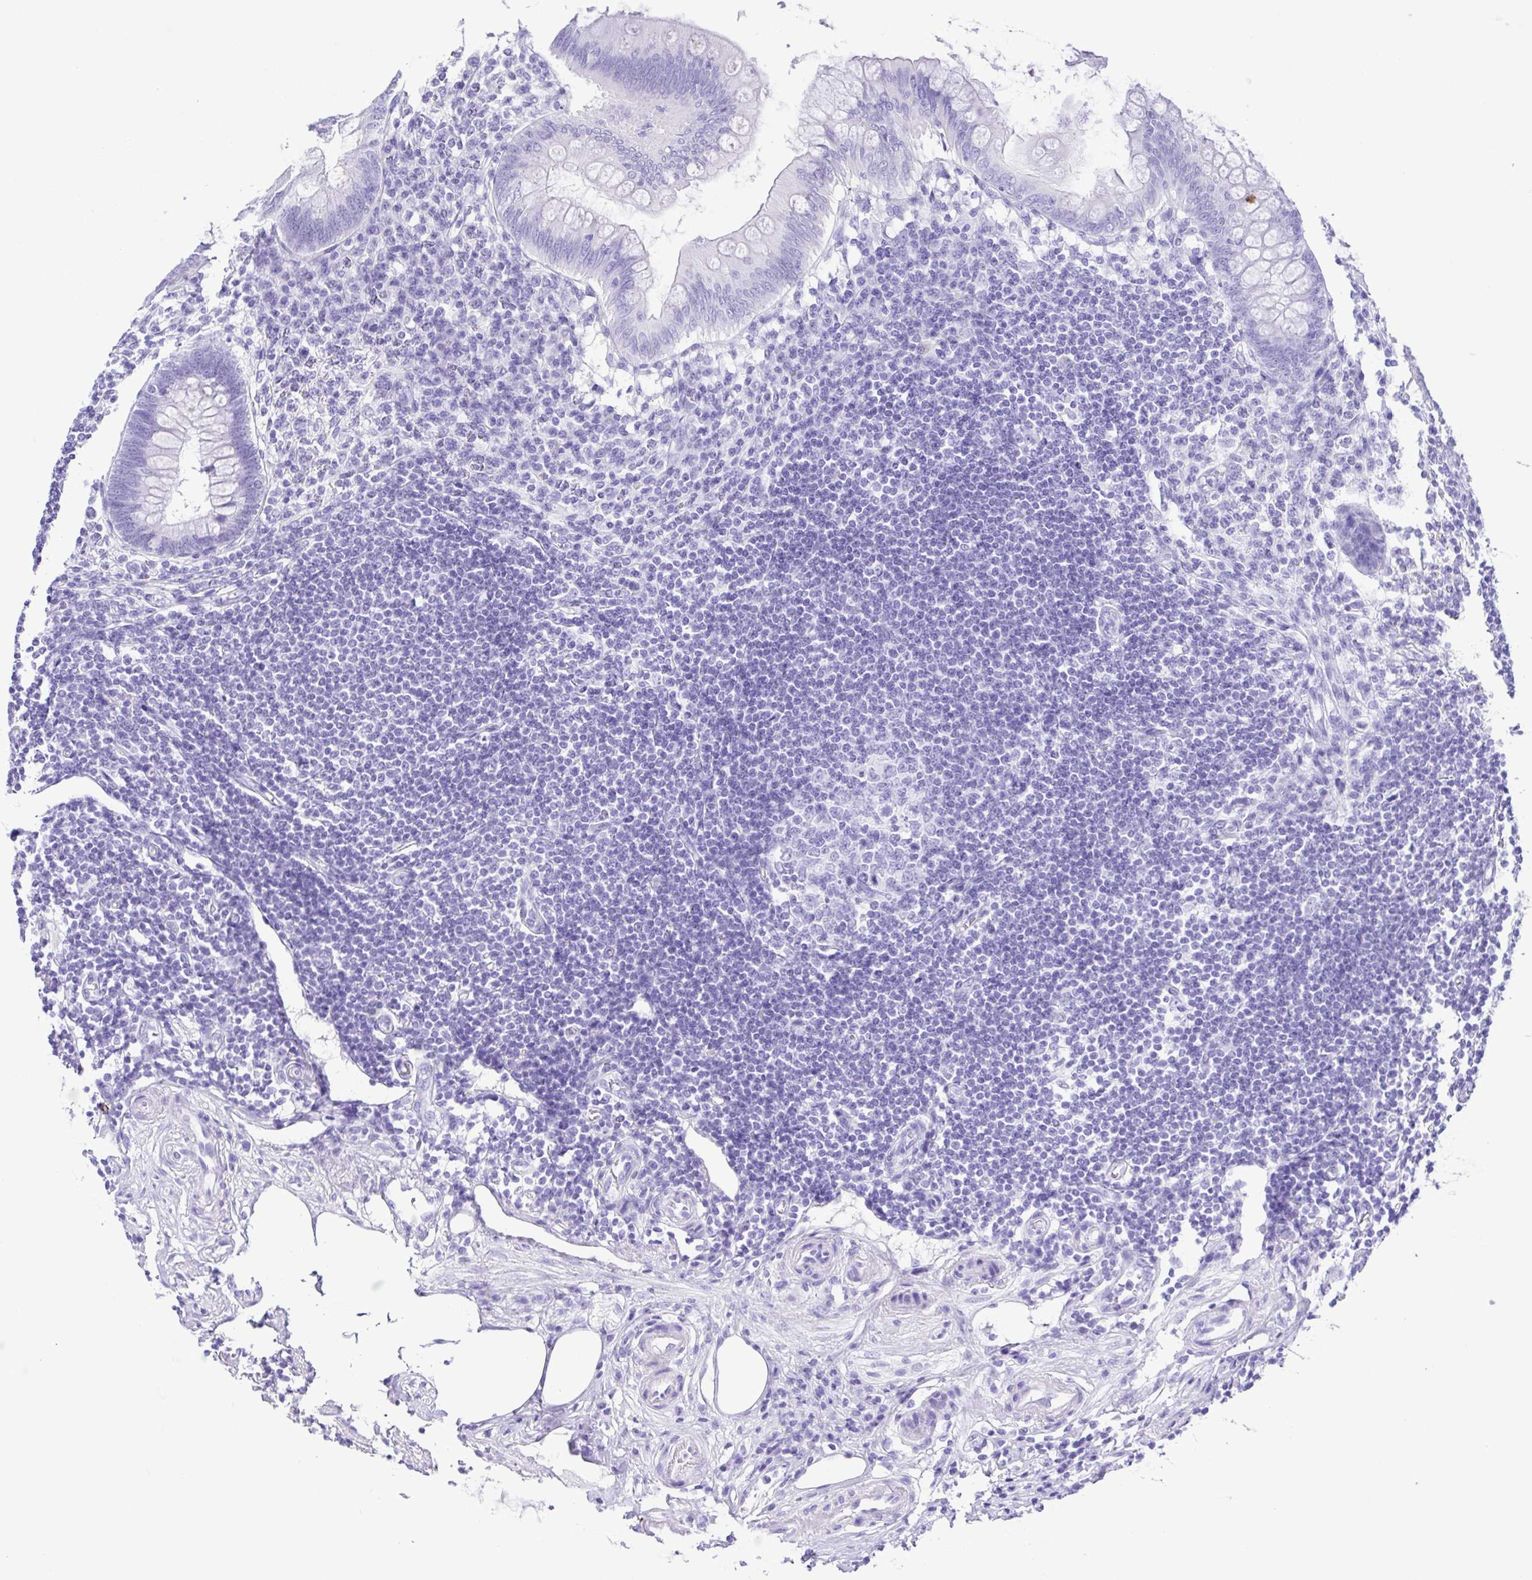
{"staining": {"intensity": "negative", "quantity": "none", "location": "none"}, "tissue": "appendix", "cell_type": "Glandular cells", "image_type": "normal", "snomed": [{"axis": "morphology", "description": "Normal tissue, NOS"}, {"axis": "topography", "description": "Appendix"}], "caption": "High magnification brightfield microscopy of normal appendix stained with DAB (3,3'-diaminobenzidine) (brown) and counterstained with hematoxylin (blue): glandular cells show no significant positivity.", "gene": "ERP27", "patient": {"sex": "female", "age": 57}}